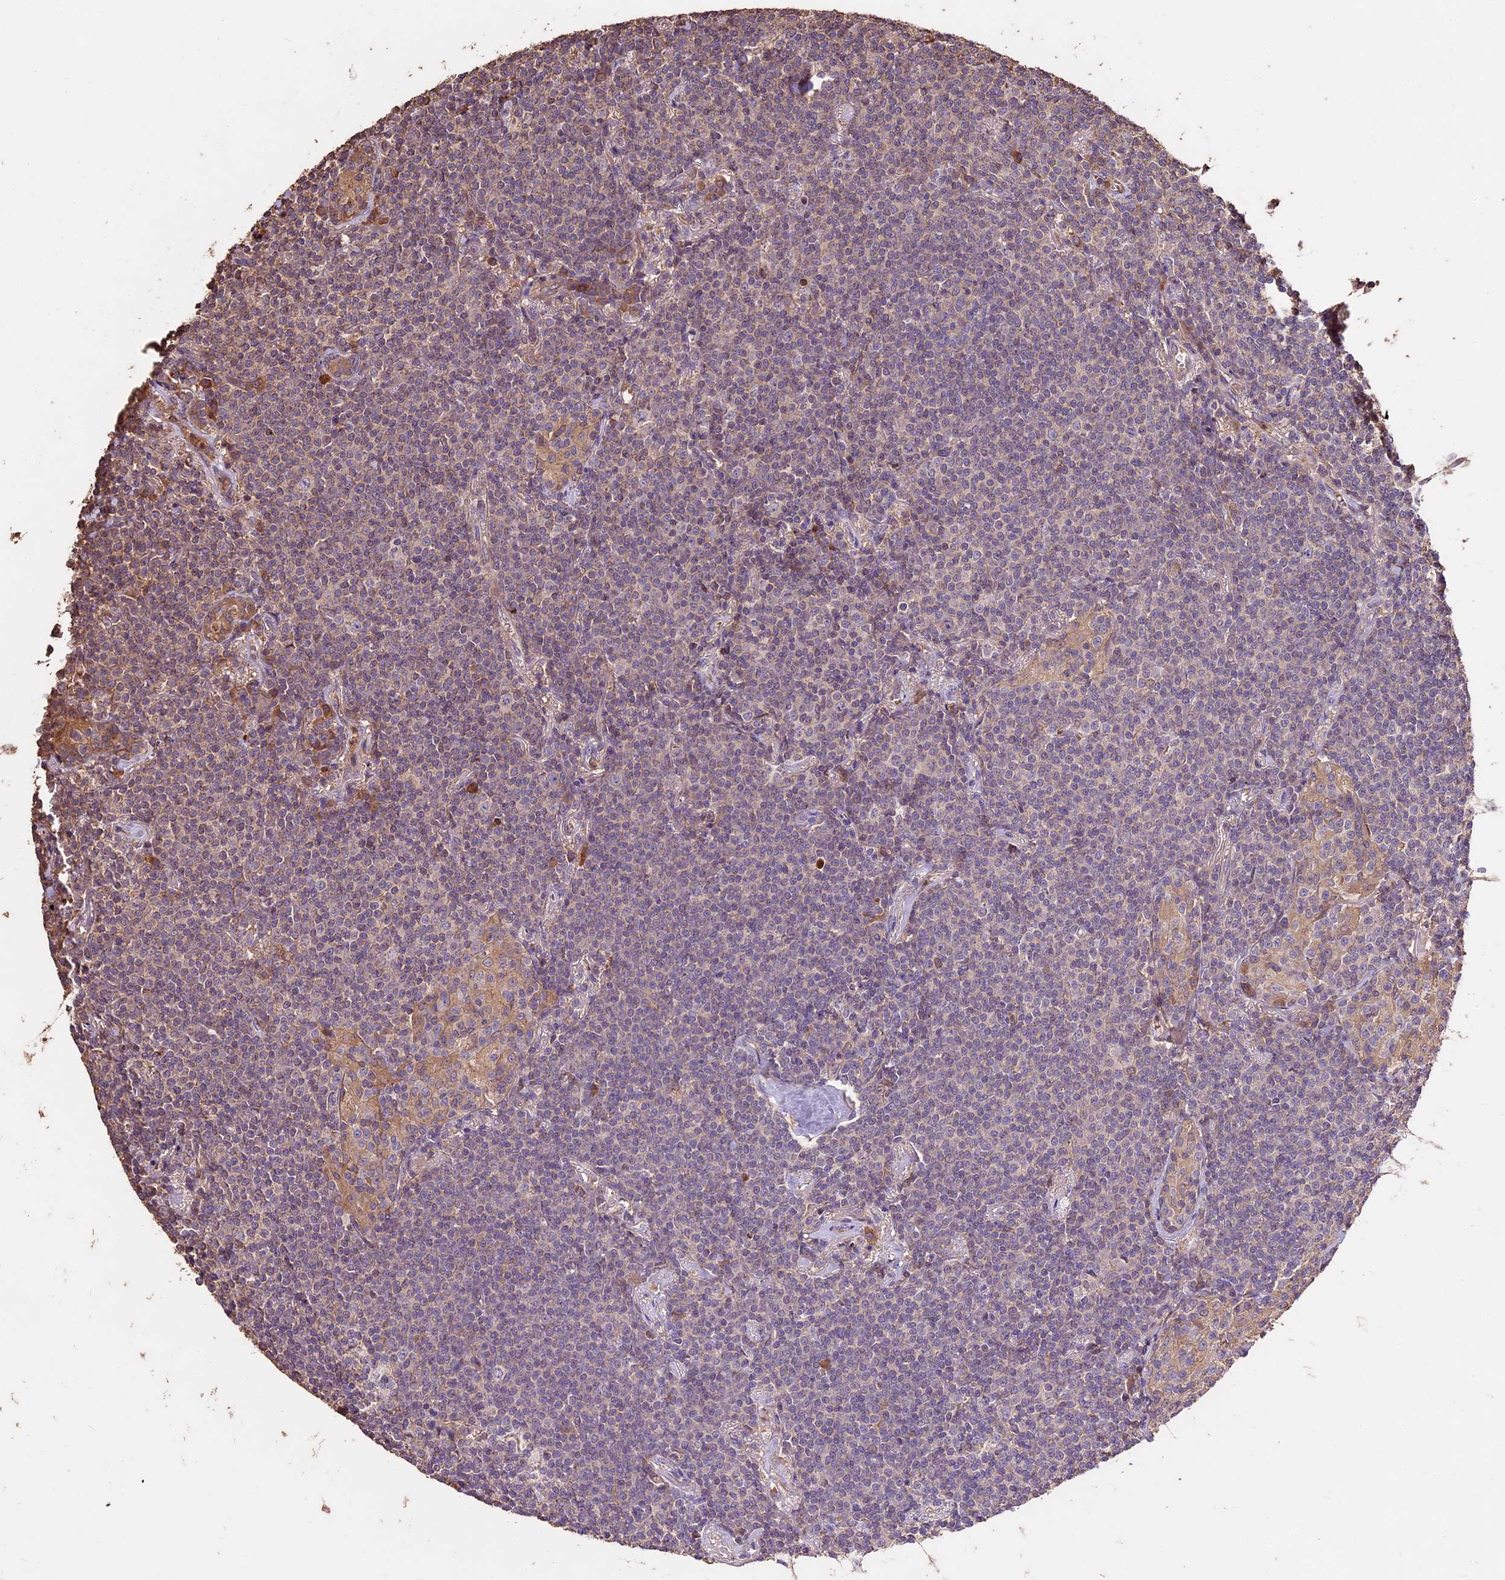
{"staining": {"intensity": "negative", "quantity": "none", "location": "none"}, "tissue": "lymphoma", "cell_type": "Tumor cells", "image_type": "cancer", "snomed": [{"axis": "morphology", "description": "Malignant lymphoma, non-Hodgkin's type, Low grade"}, {"axis": "topography", "description": "Lung"}], "caption": "A histopathology image of human low-grade malignant lymphoma, non-Hodgkin's type is negative for staining in tumor cells.", "gene": "CRLF1", "patient": {"sex": "female", "age": 71}}